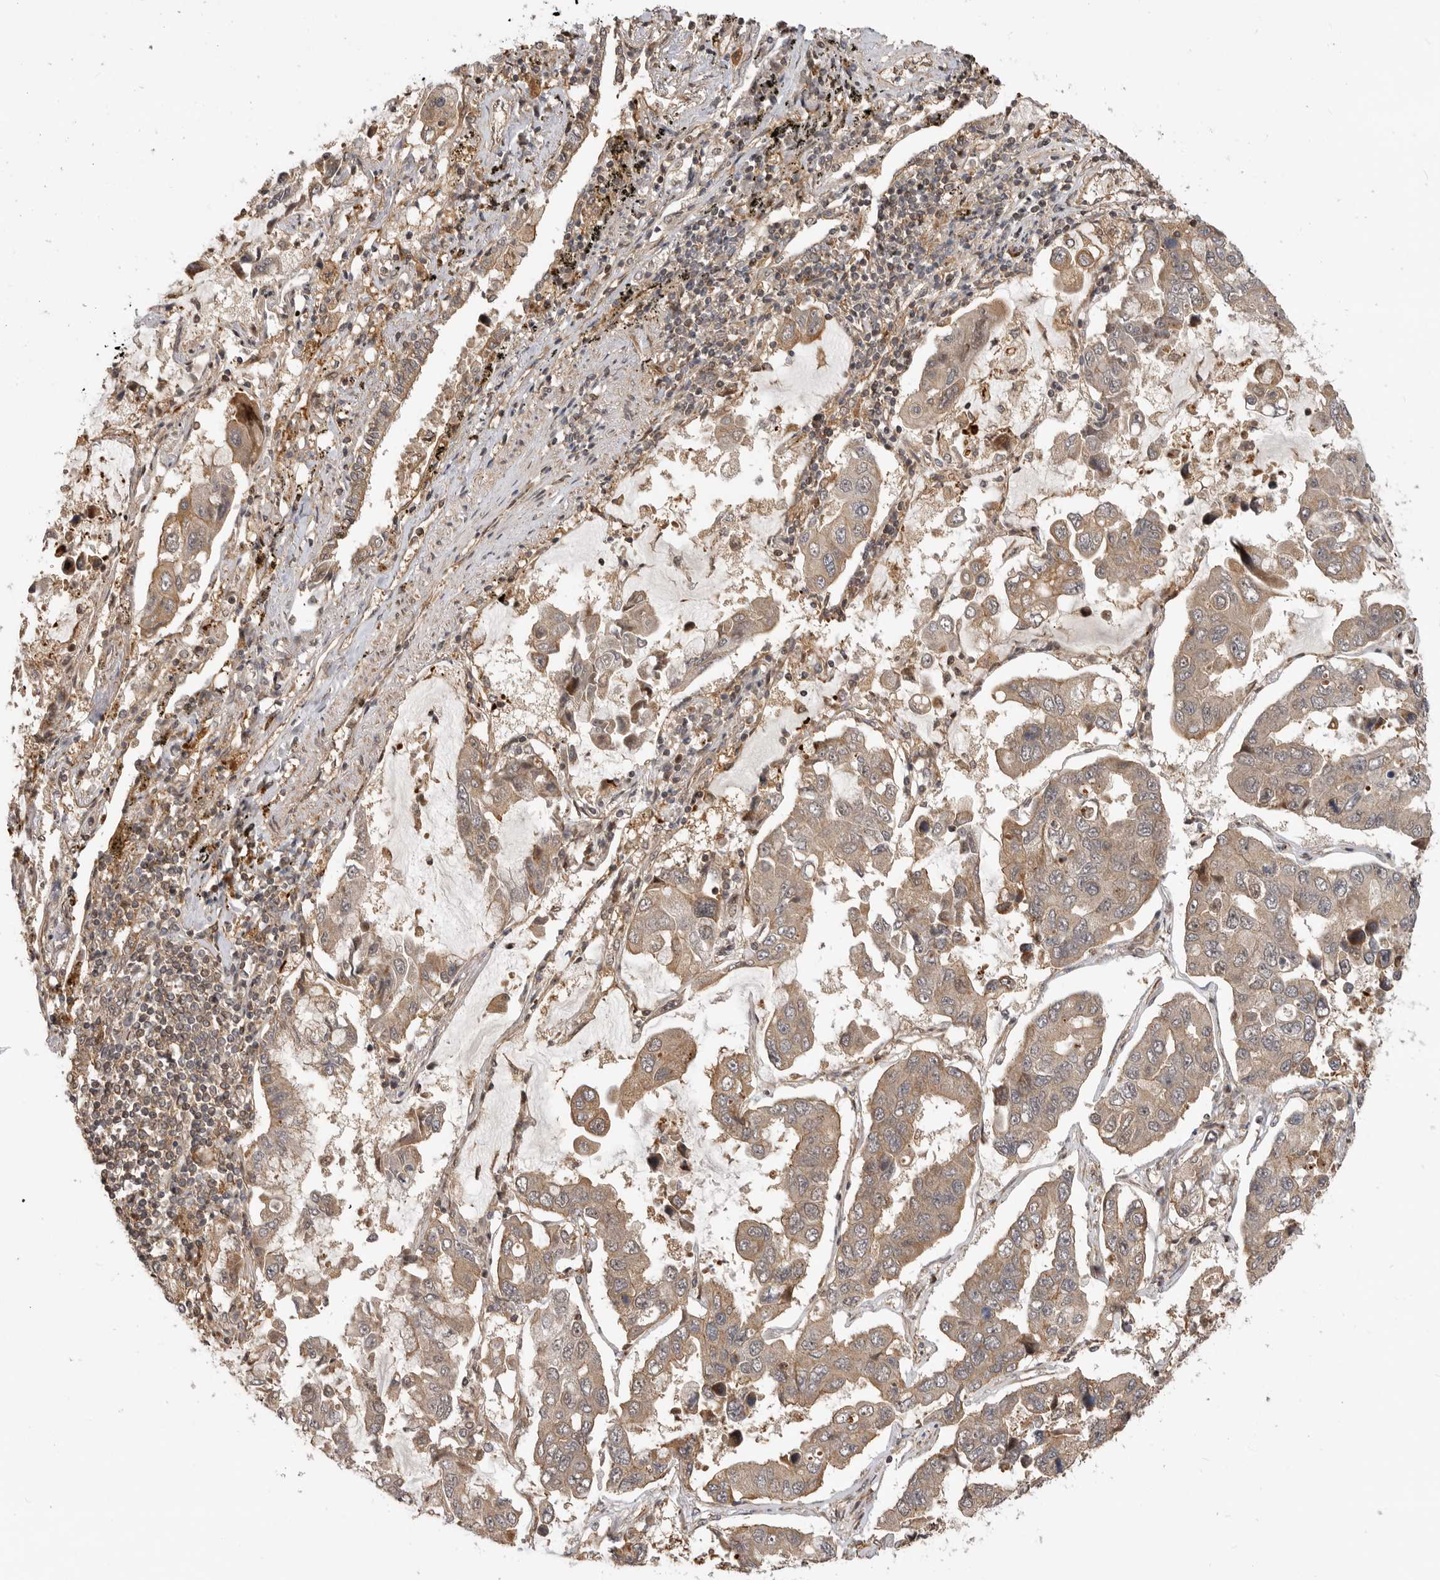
{"staining": {"intensity": "weak", "quantity": "25%-75%", "location": "cytoplasmic/membranous"}, "tissue": "lung cancer", "cell_type": "Tumor cells", "image_type": "cancer", "snomed": [{"axis": "morphology", "description": "Adenocarcinoma, NOS"}, {"axis": "topography", "description": "Lung"}], "caption": "Human lung cancer stained for a protein (brown) shows weak cytoplasmic/membranous positive staining in approximately 25%-75% of tumor cells.", "gene": "ADPRS", "patient": {"sex": "male", "age": 64}}